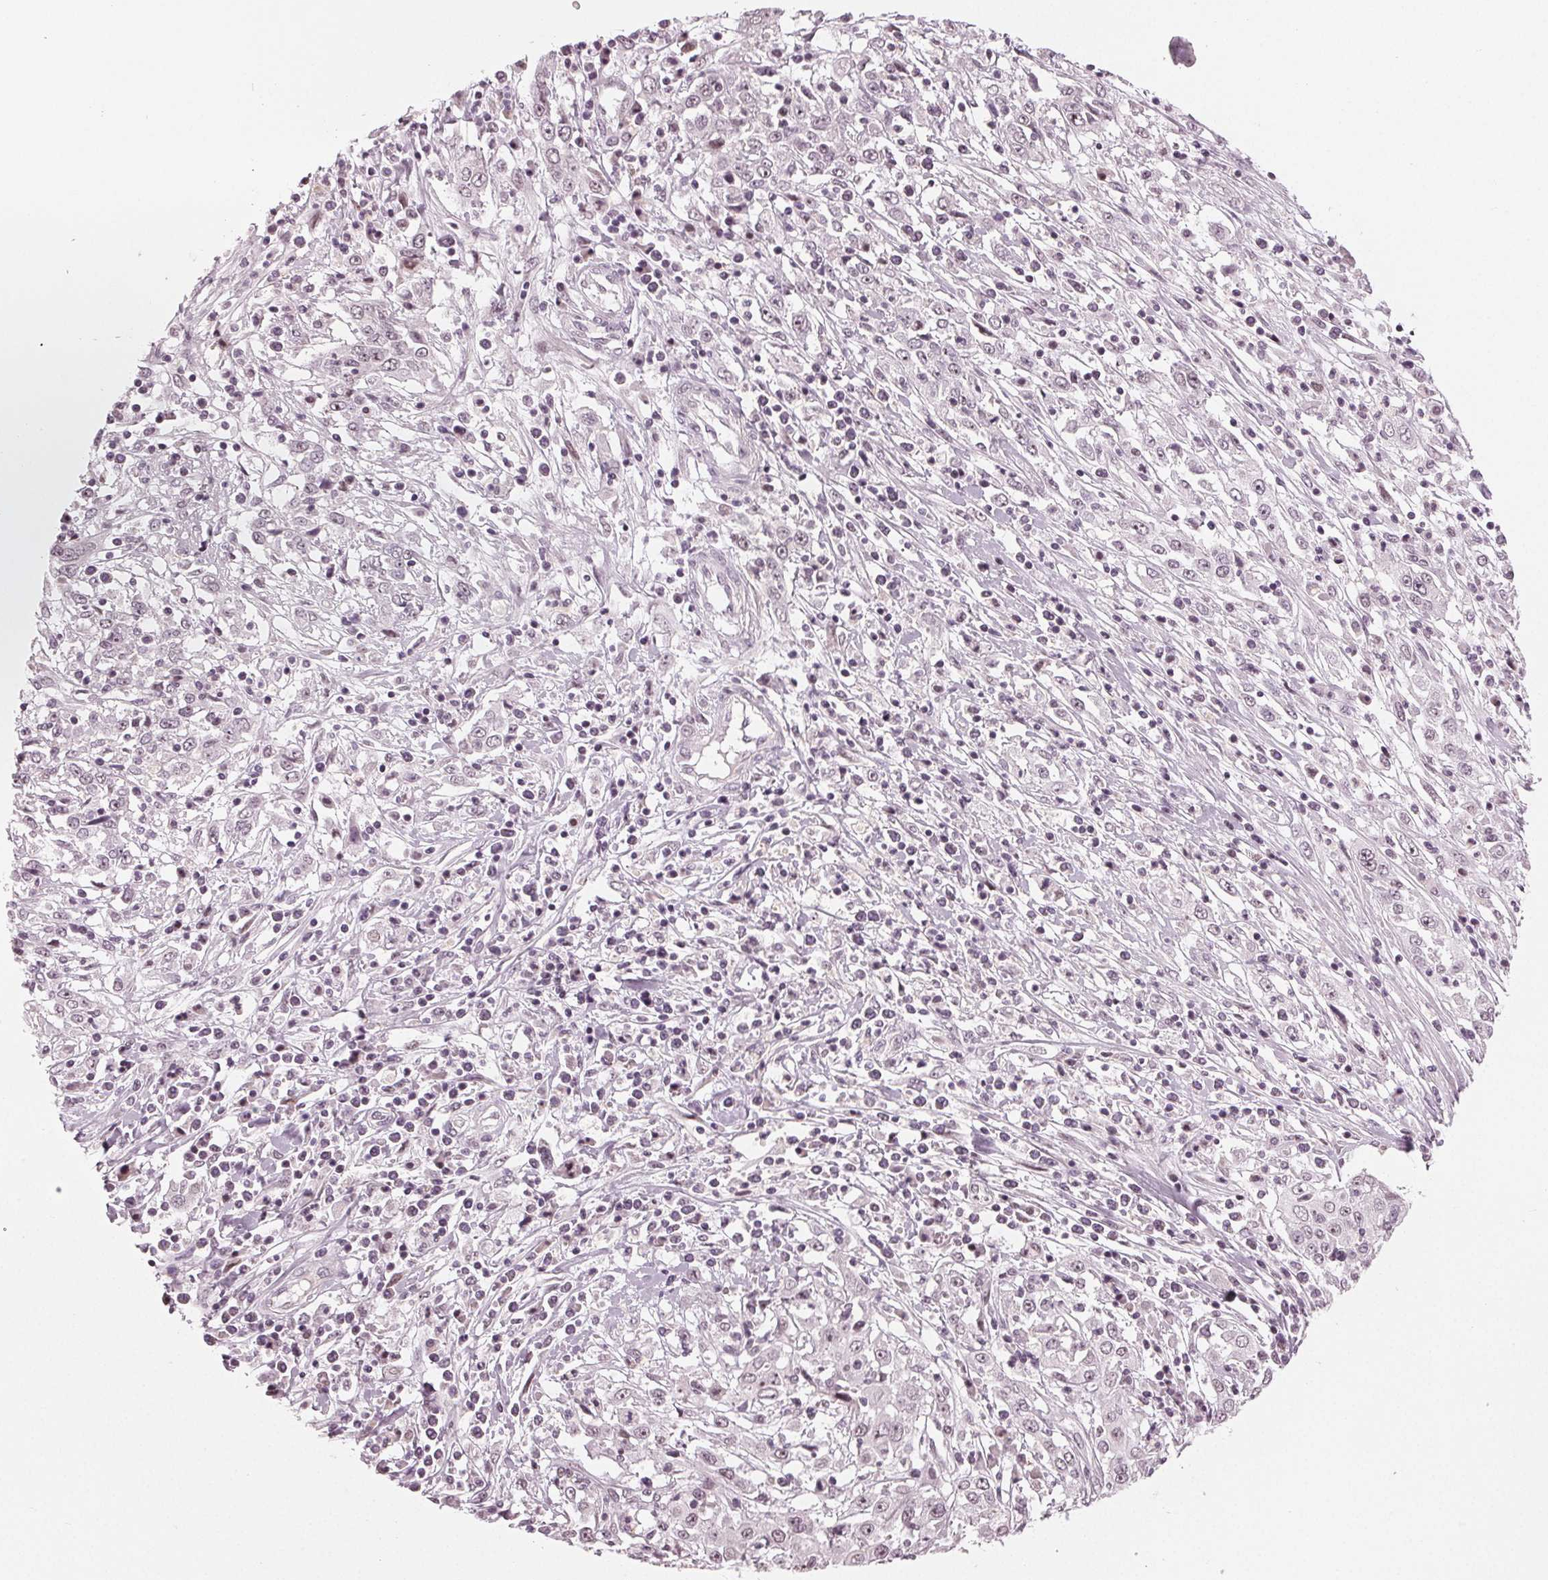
{"staining": {"intensity": "negative", "quantity": "none", "location": "none"}, "tissue": "cervical cancer", "cell_type": "Tumor cells", "image_type": "cancer", "snomed": [{"axis": "morphology", "description": "Adenocarcinoma, NOS"}, {"axis": "topography", "description": "Cervix"}], "caption": "Adenocarcinoma (cervical) stained for a protein using immunohistochemistry reveals no staining tumor cells.", "gene": "ADPRHL1", "patient": {"sex": "female", "age": 40}}